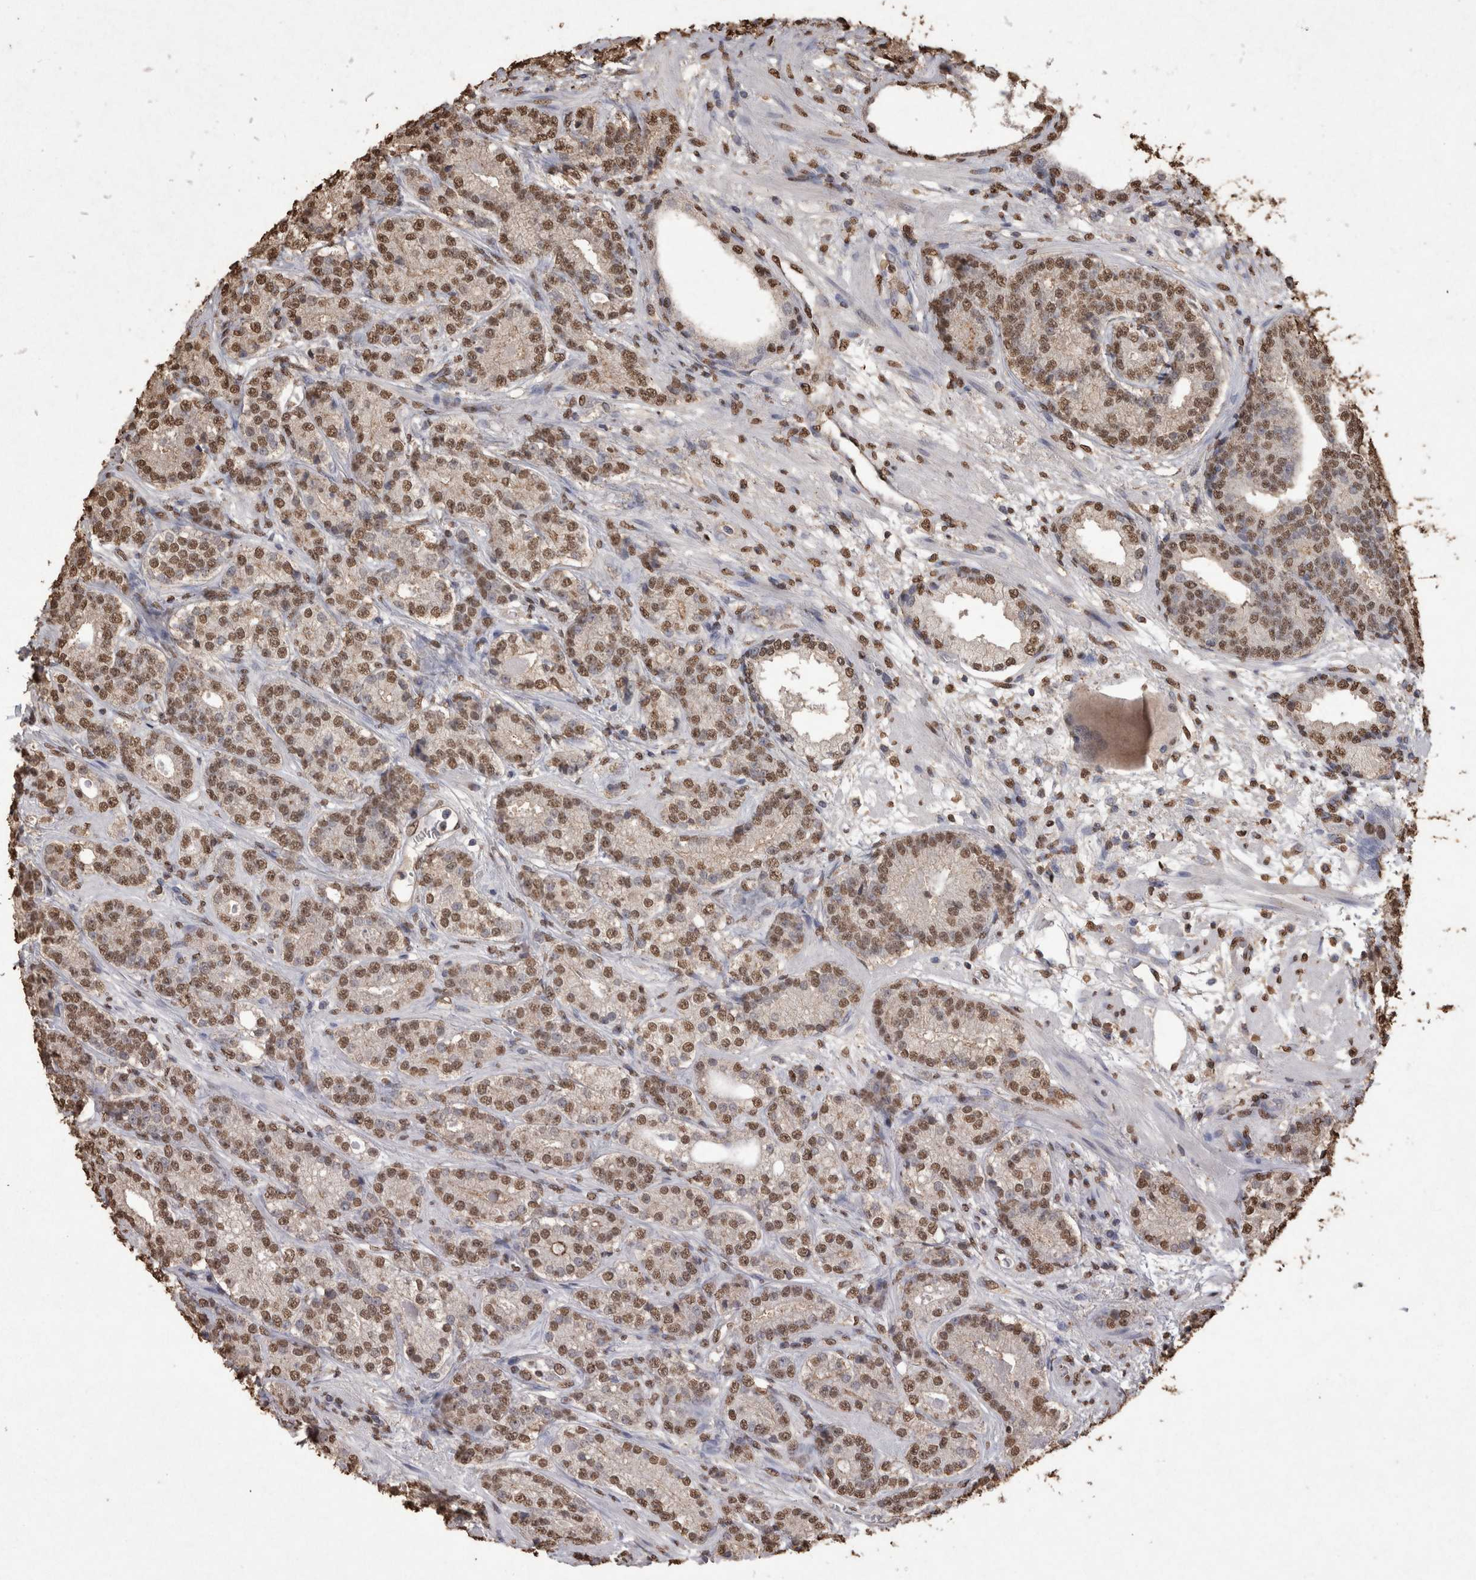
{"staining": {"intensity": "moderate", "quantity": ">75%", "location": "nuclear"}, "tissue": "prostate cancer", "cell_type": "Tumor cells", "image_type": "cancer", "snomed": [{"axis": "morphology", "description": "Adenocarcinoma, High grade"}, {"axis": "topography", "description": "Prostate"}], "caption": "A brown stain highlights moderate nuclear positivity of a protein in prostate high-grade adenocarcinoma tumor cells. The staining was performed using DAB (3,3'-diaminobenzidine) to visualize the protein expression in brown, while the nuclei were stained in blue with hematoxylin (Magnification: 20x).", "gene": "POU5F1", "patient": {"sex": "male", "age": 61}}